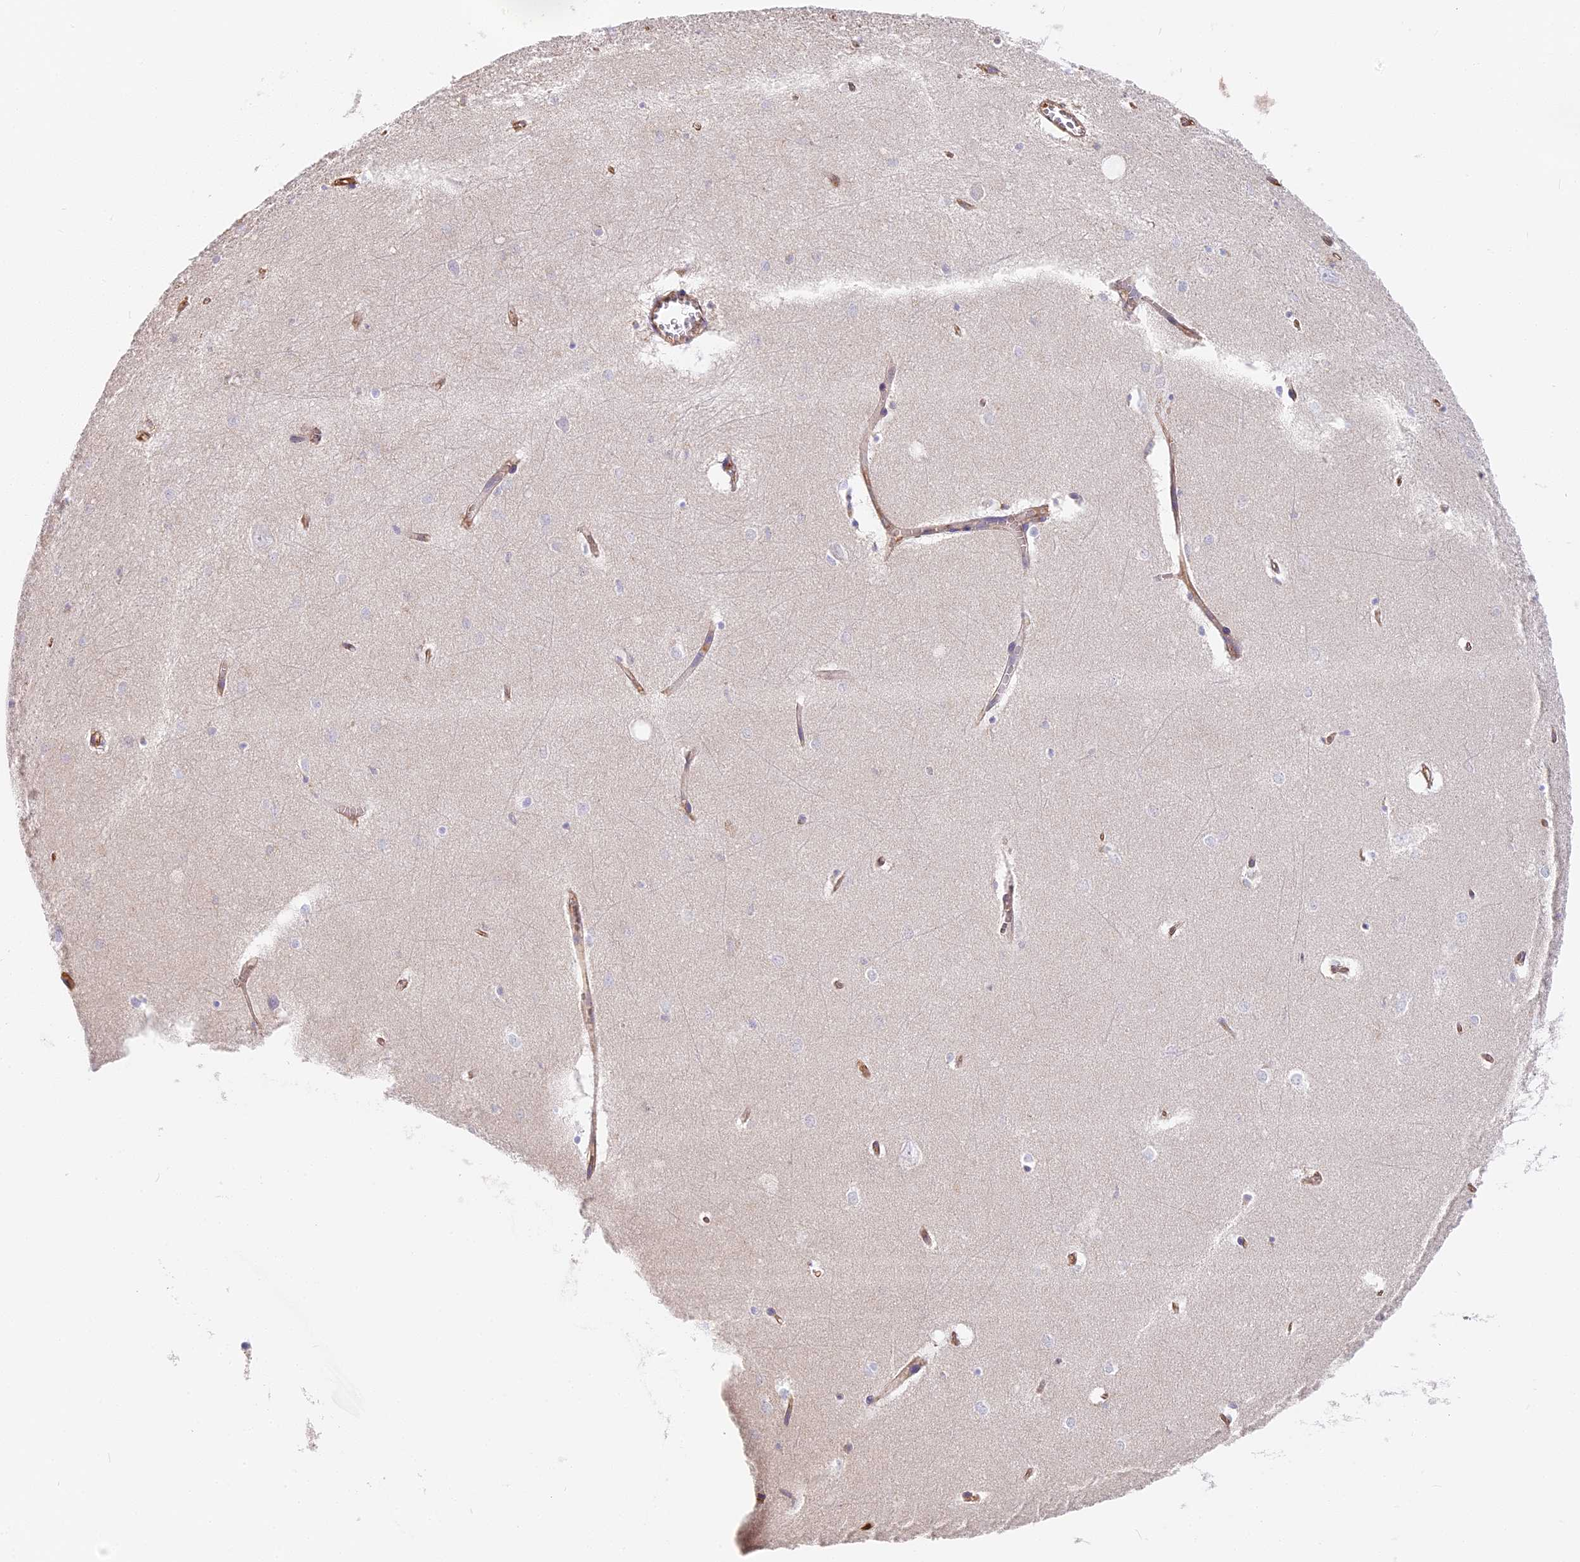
{"staining": {"intensity": "negative", "quantity": "none", "location": "none"}, "tissue": "hippocampus", "cell_type": "Glial cells", "image_type": "normal", "snomed": [{"axis": "morphology", "description": "Normal tissue, NOS"}, {"axis": "topography", "description": "Hippocampus"}], "caption": "Immunohistochemistry micrograph of unremarkable hippocampus: hippocampus stained with DAB reveals no significant protein staining in glial cells.", "gene": "VPS18", "patient": {"sex": "female", "age": 64}}